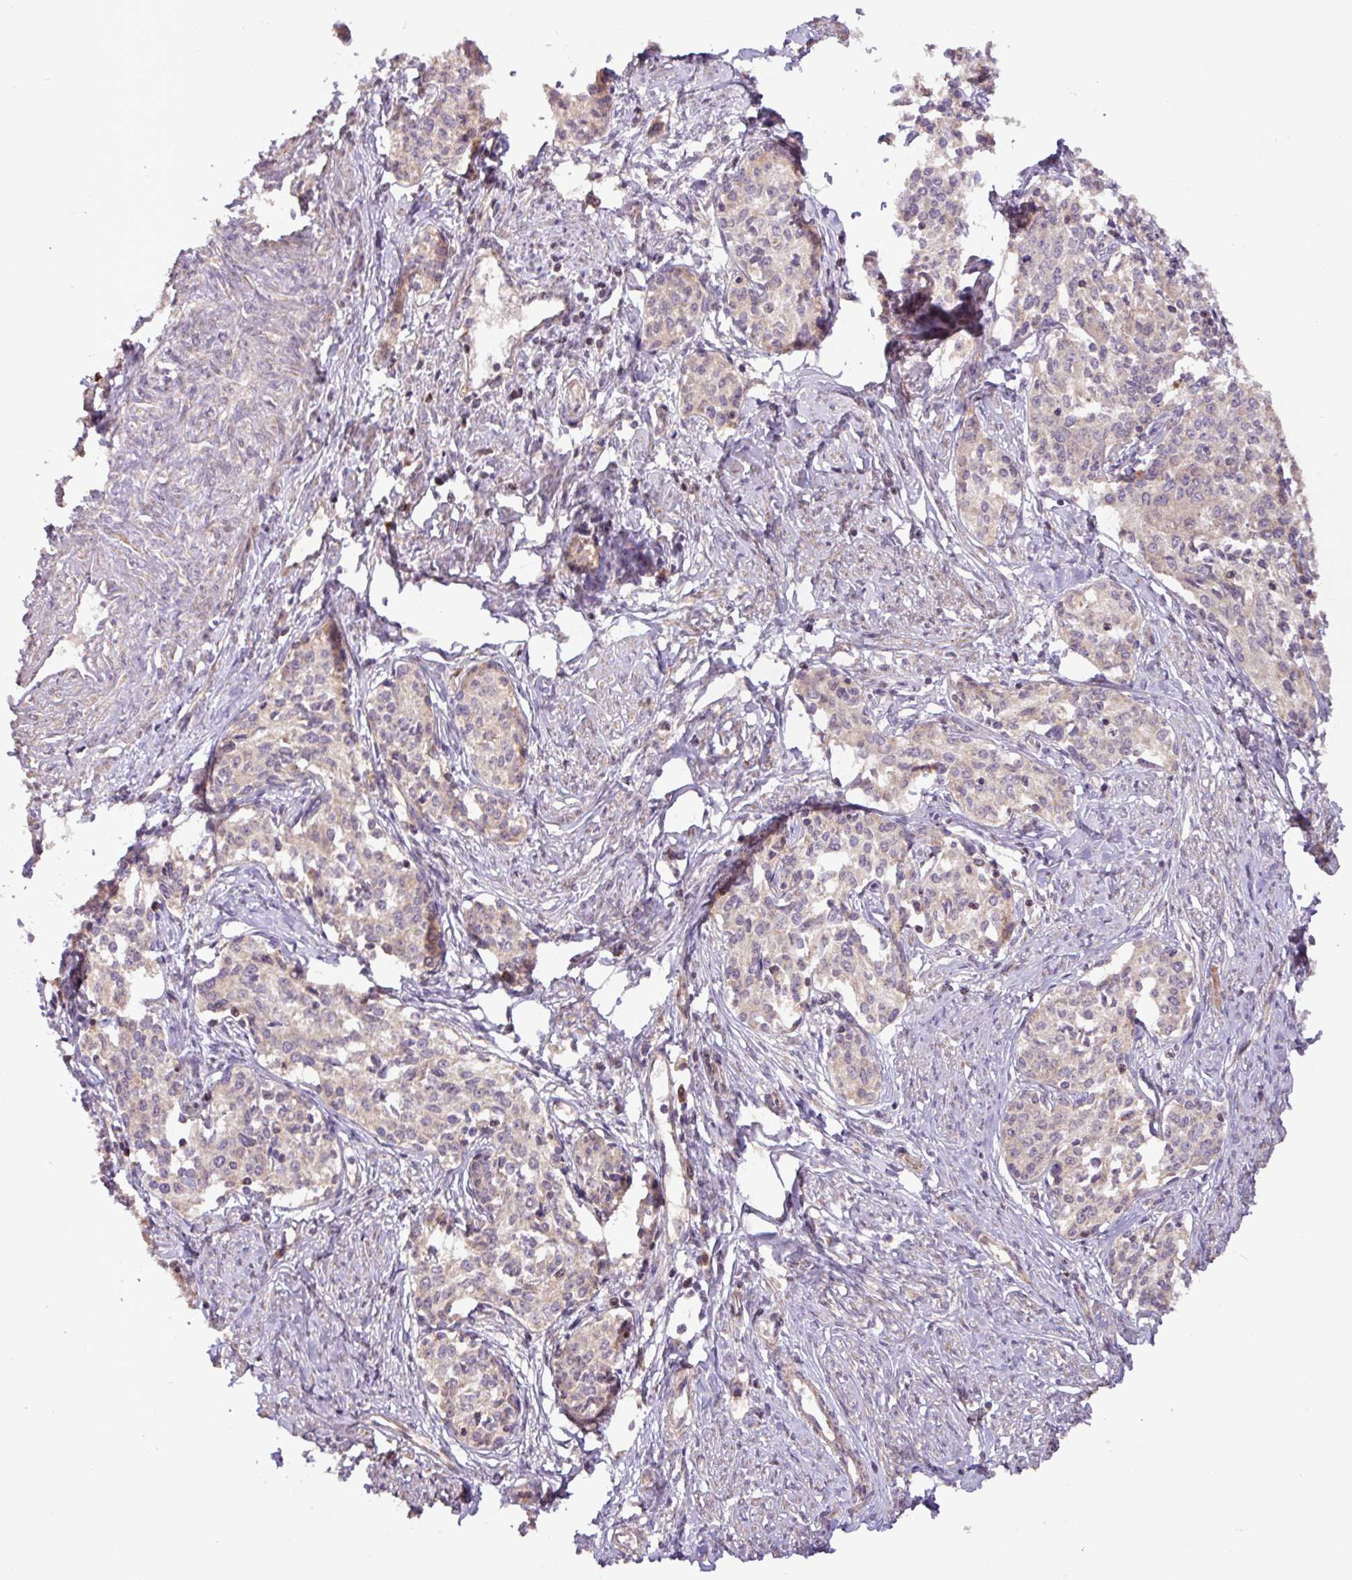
{"staining": {"intensity": "weak", "quantity": ">75%", "location": "cytoplasmic/membranous"}, "tissue": "cervical cancer", "cell_type": "Tumor cells", "image_type": "cancer", "snomed": [{"axis": "morphology", "description": "Squamous cell carcinoma, NOS"}, {"axis": "morphology", "description": "Adenocarcinoma, NOS"}, {"axis": "topography", "description": "Cervix"}], "caption": "Immunohistochemistry (DAB) staining of human cervical cancer (adenocarcinoma) displays weak cytoplasmic/membranous protein expression in approximately >75% of tumor cells.", "gene": "YPEL3", "patient": {"sex": "female", "age": 52}}